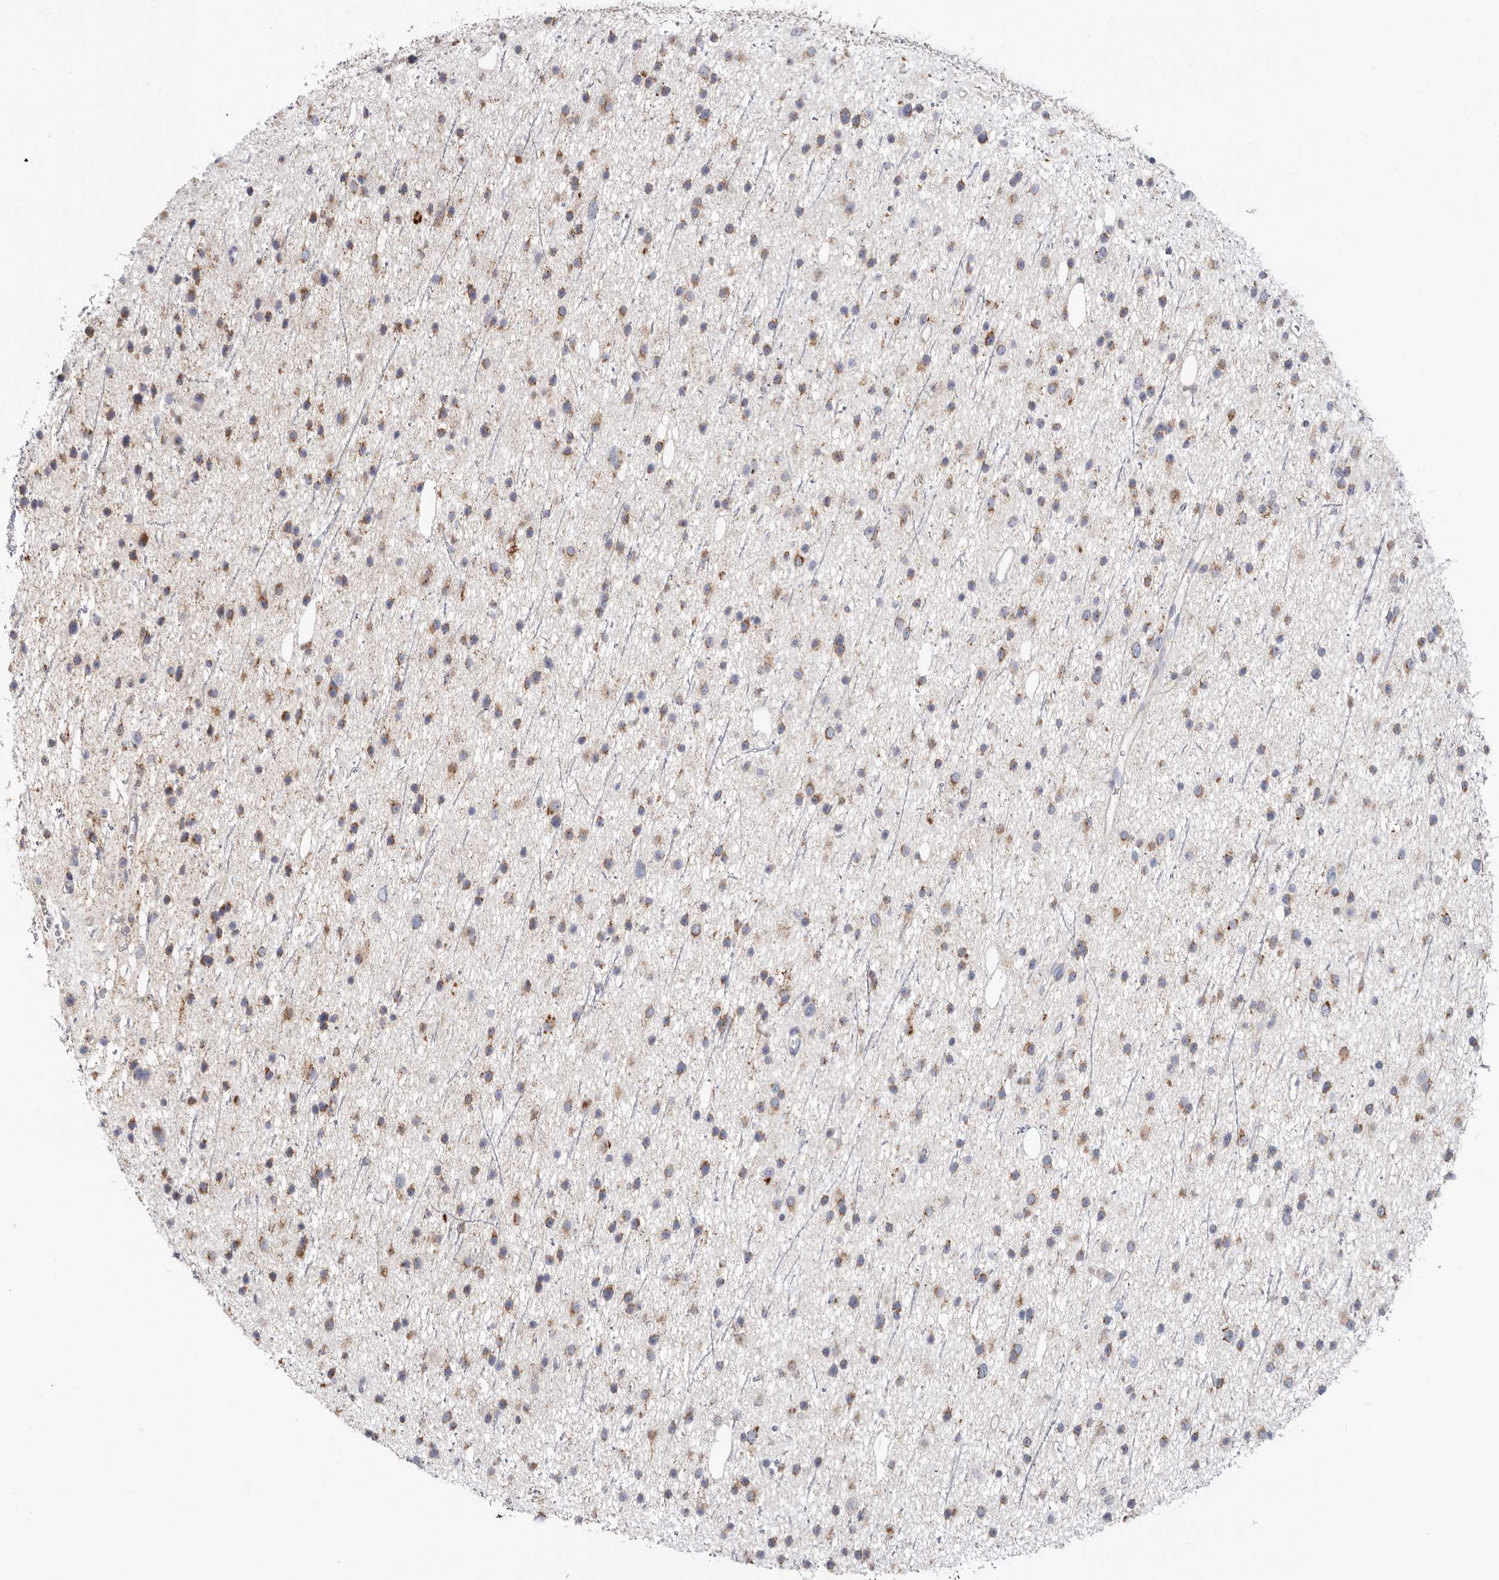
{"staining": {"intensity": "moderate", "quantity": "25%-75%", "location": "cytoplasmic/membranous"}, "tissue": "glioma", "cell_type": "Tumor cells", "image_type": "cancer", "snomed": [{"axis": "morphology", "description": "Glioma, malignant, Low grade"}, {"axis": "topography", "description": "Cerebral cortex"}], "caption": "High-power microscopy captured an immunohistochemistry histopathology image of glioma, revealing moderate cytoplasmic/membranous expression in approximately 25%-75% of tumor cells.", "gene": "RSPO2", "patient": {"sex": "female", "age": 39}}